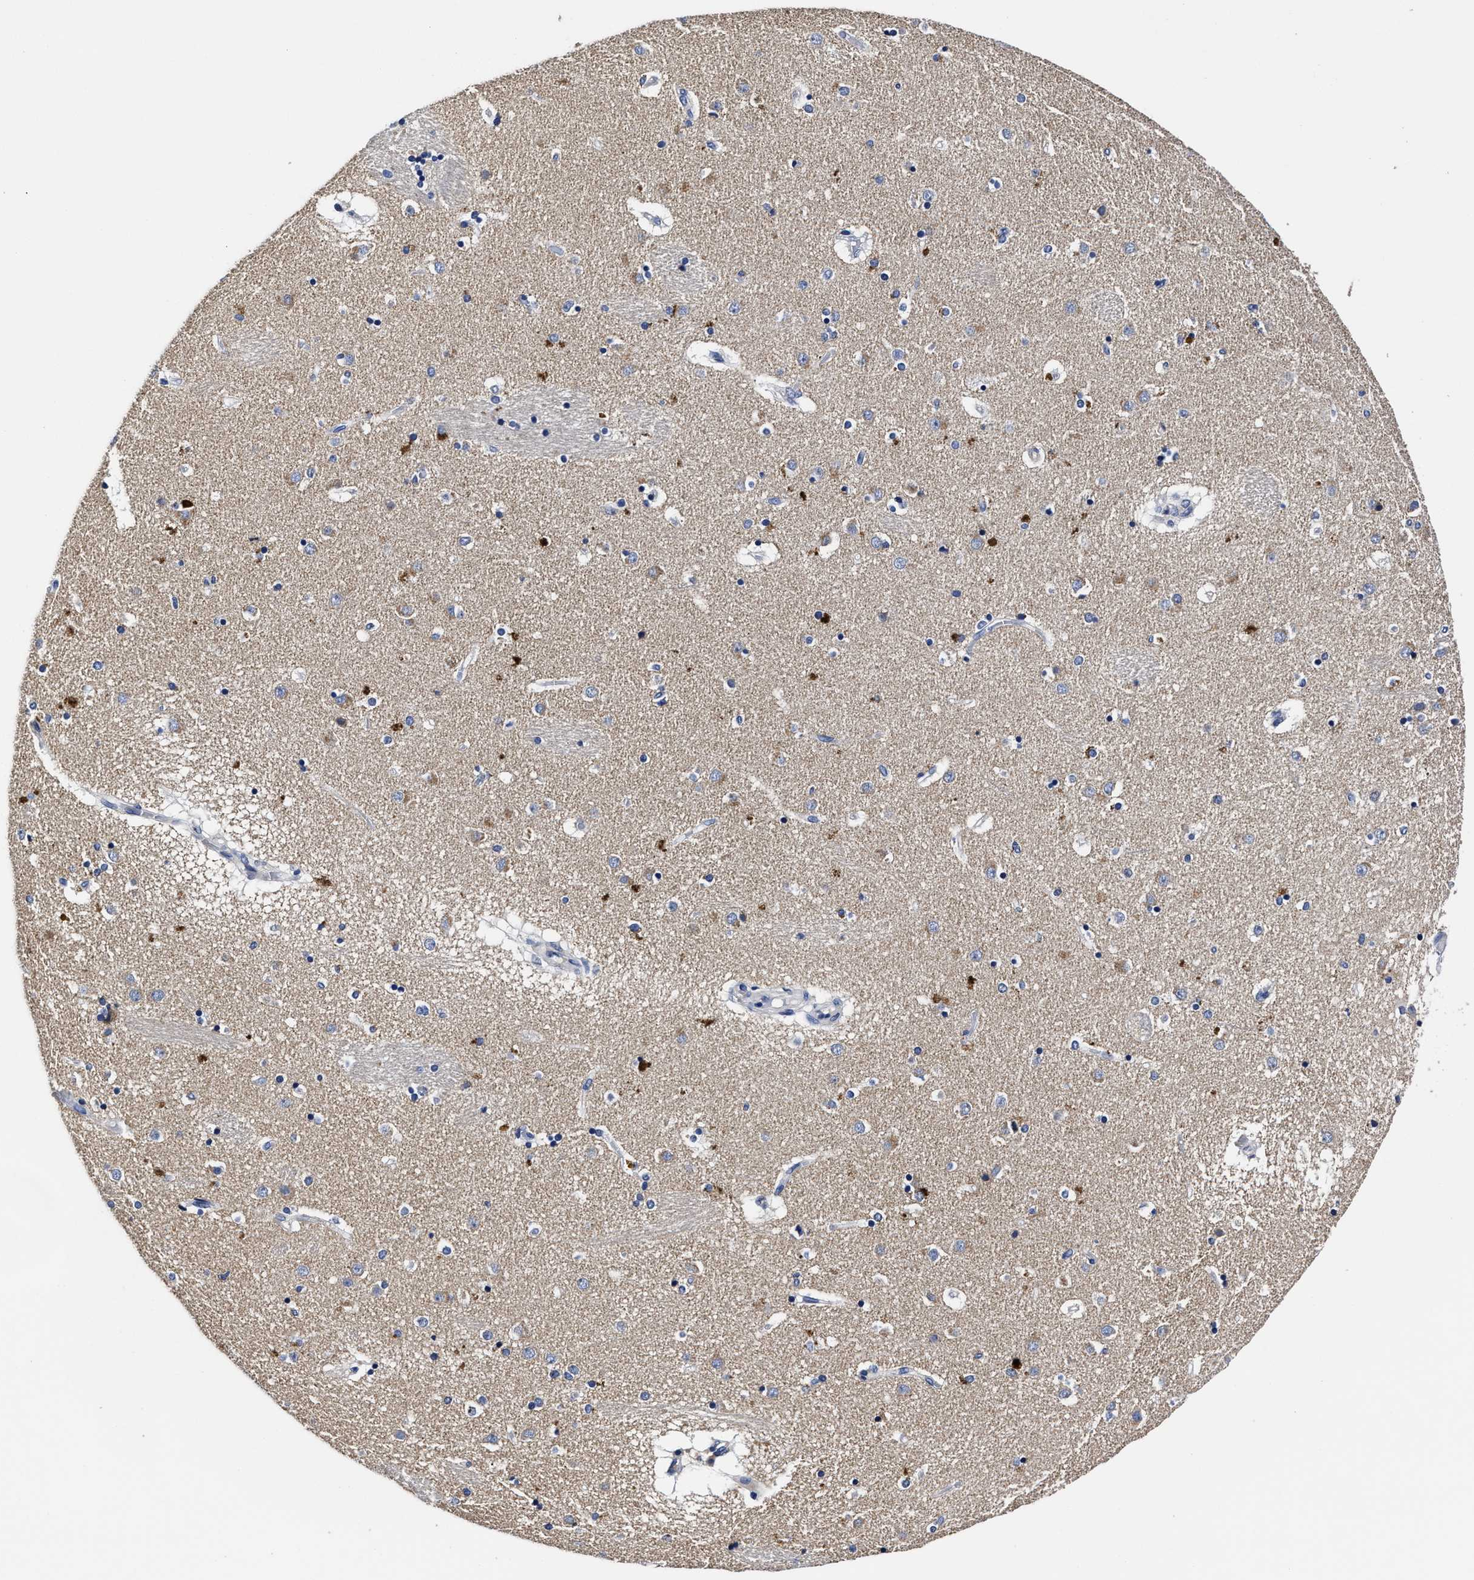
{"staining": {"intensity": "negative", "quantity": "none", "location": "none"}, "tissue": "caudate", "cell_type": "Glial cells", "image_type": "normal", "snomed": [{"axis": "morphology", "description": "Normal tissue, NOS"}, {"axis": "topography", "description": "Lateral ventricle wall"}], "caption": "IHC of unremarkable human caudate demonstrates no staining in glial cells. The staining is performed using DAB brown chromogen with nuclei counter-stained in using hematoxylin.", "gene": "OLFML2A", "patient": {"sex": "male", "age": 70}}